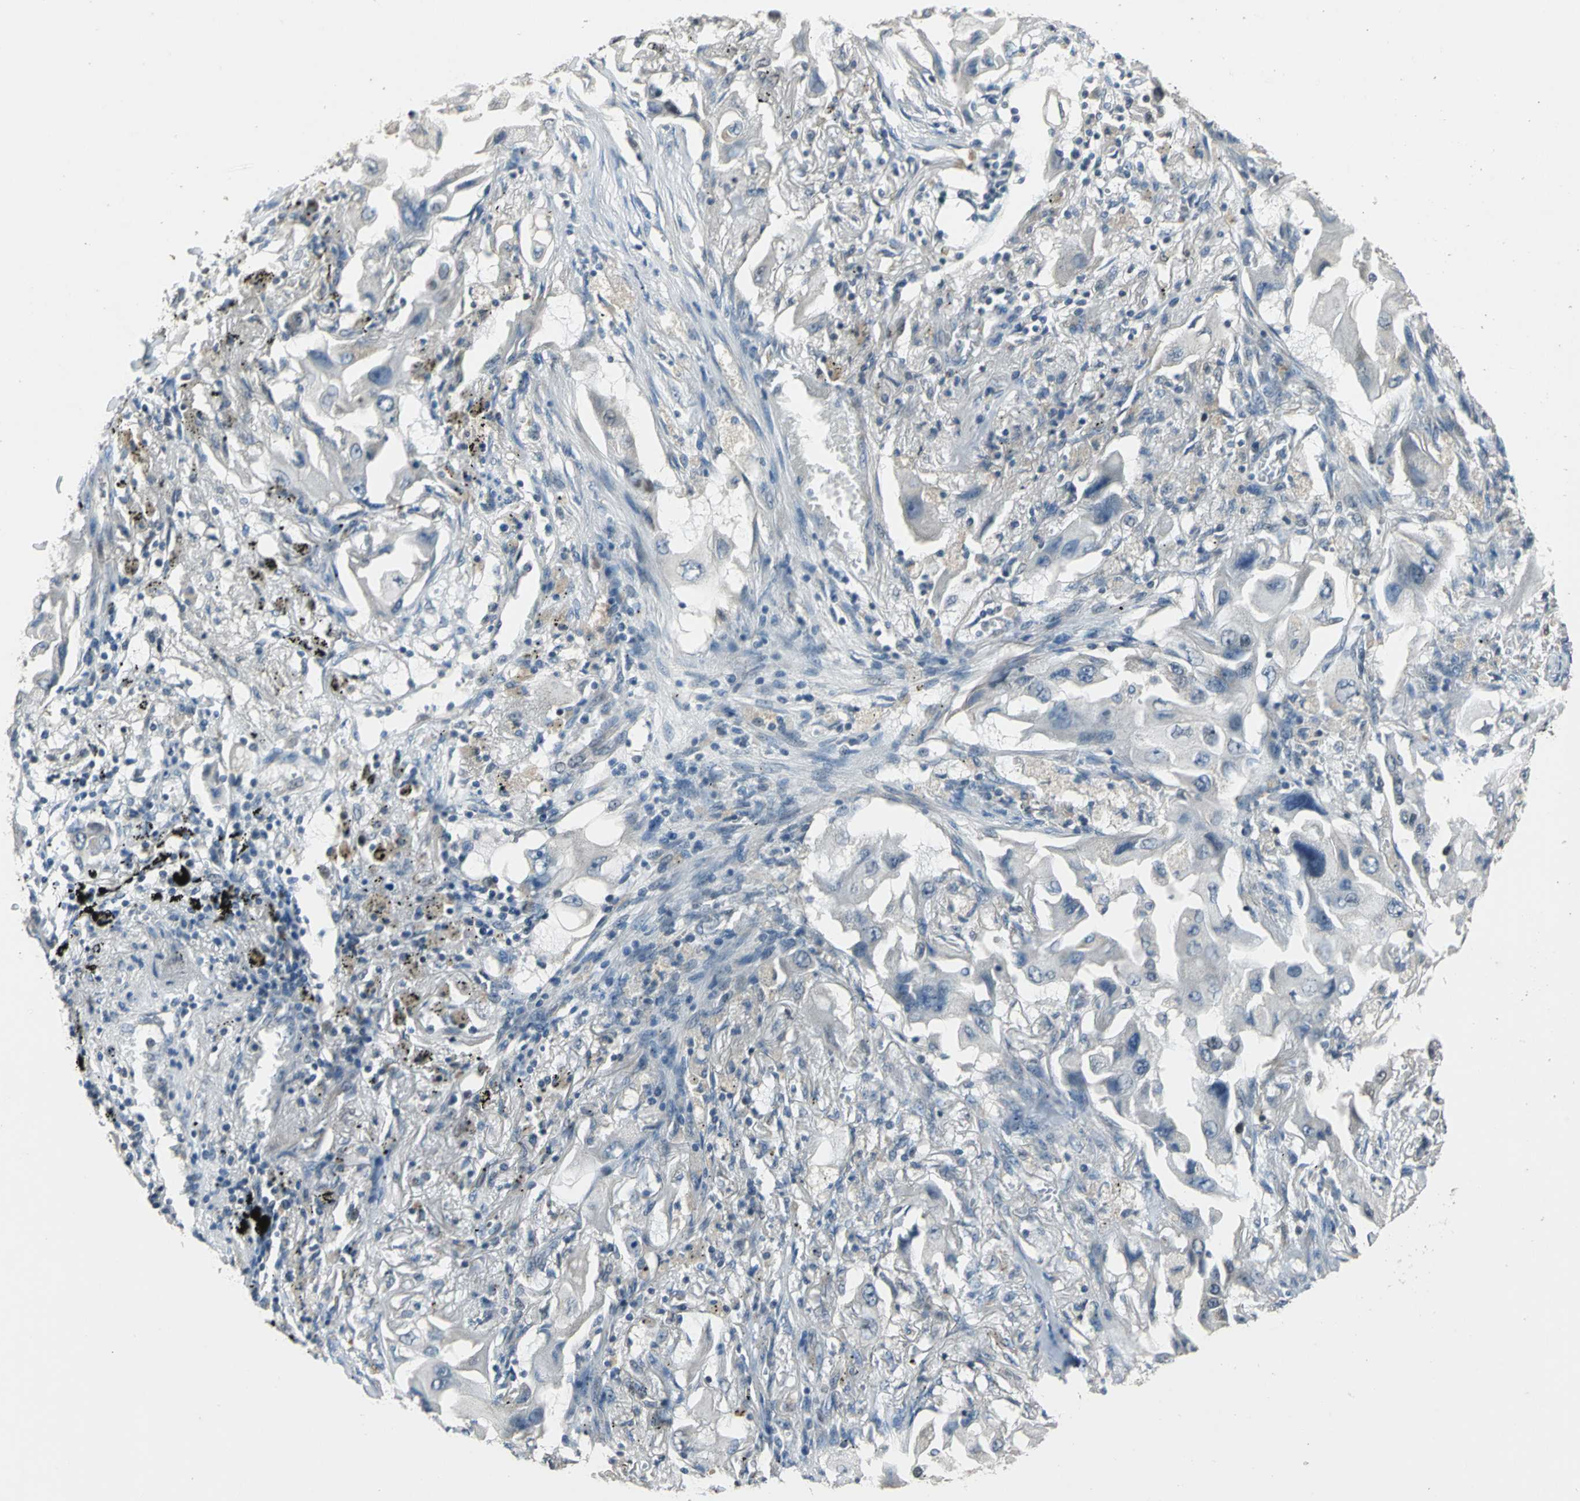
{"staining": {"intensity": "weak", "quantity": "<25%", "location": "cytoplasmic/membranous"}, "tissue": "lung cancer", "cell_type": "Tumor cells", "image_type": "cancer", "snomed": [{"axis": "morphology", "description": "Adenocarcinoma, NOS"}, {"axis": "topography", "description": "Lung"}], "caption": "Photomicrograph shows no protein staining in tumor cells of lung cancer tissue.", "gene": "JADE3", "patient": {"sex": "female", "age": 65}}